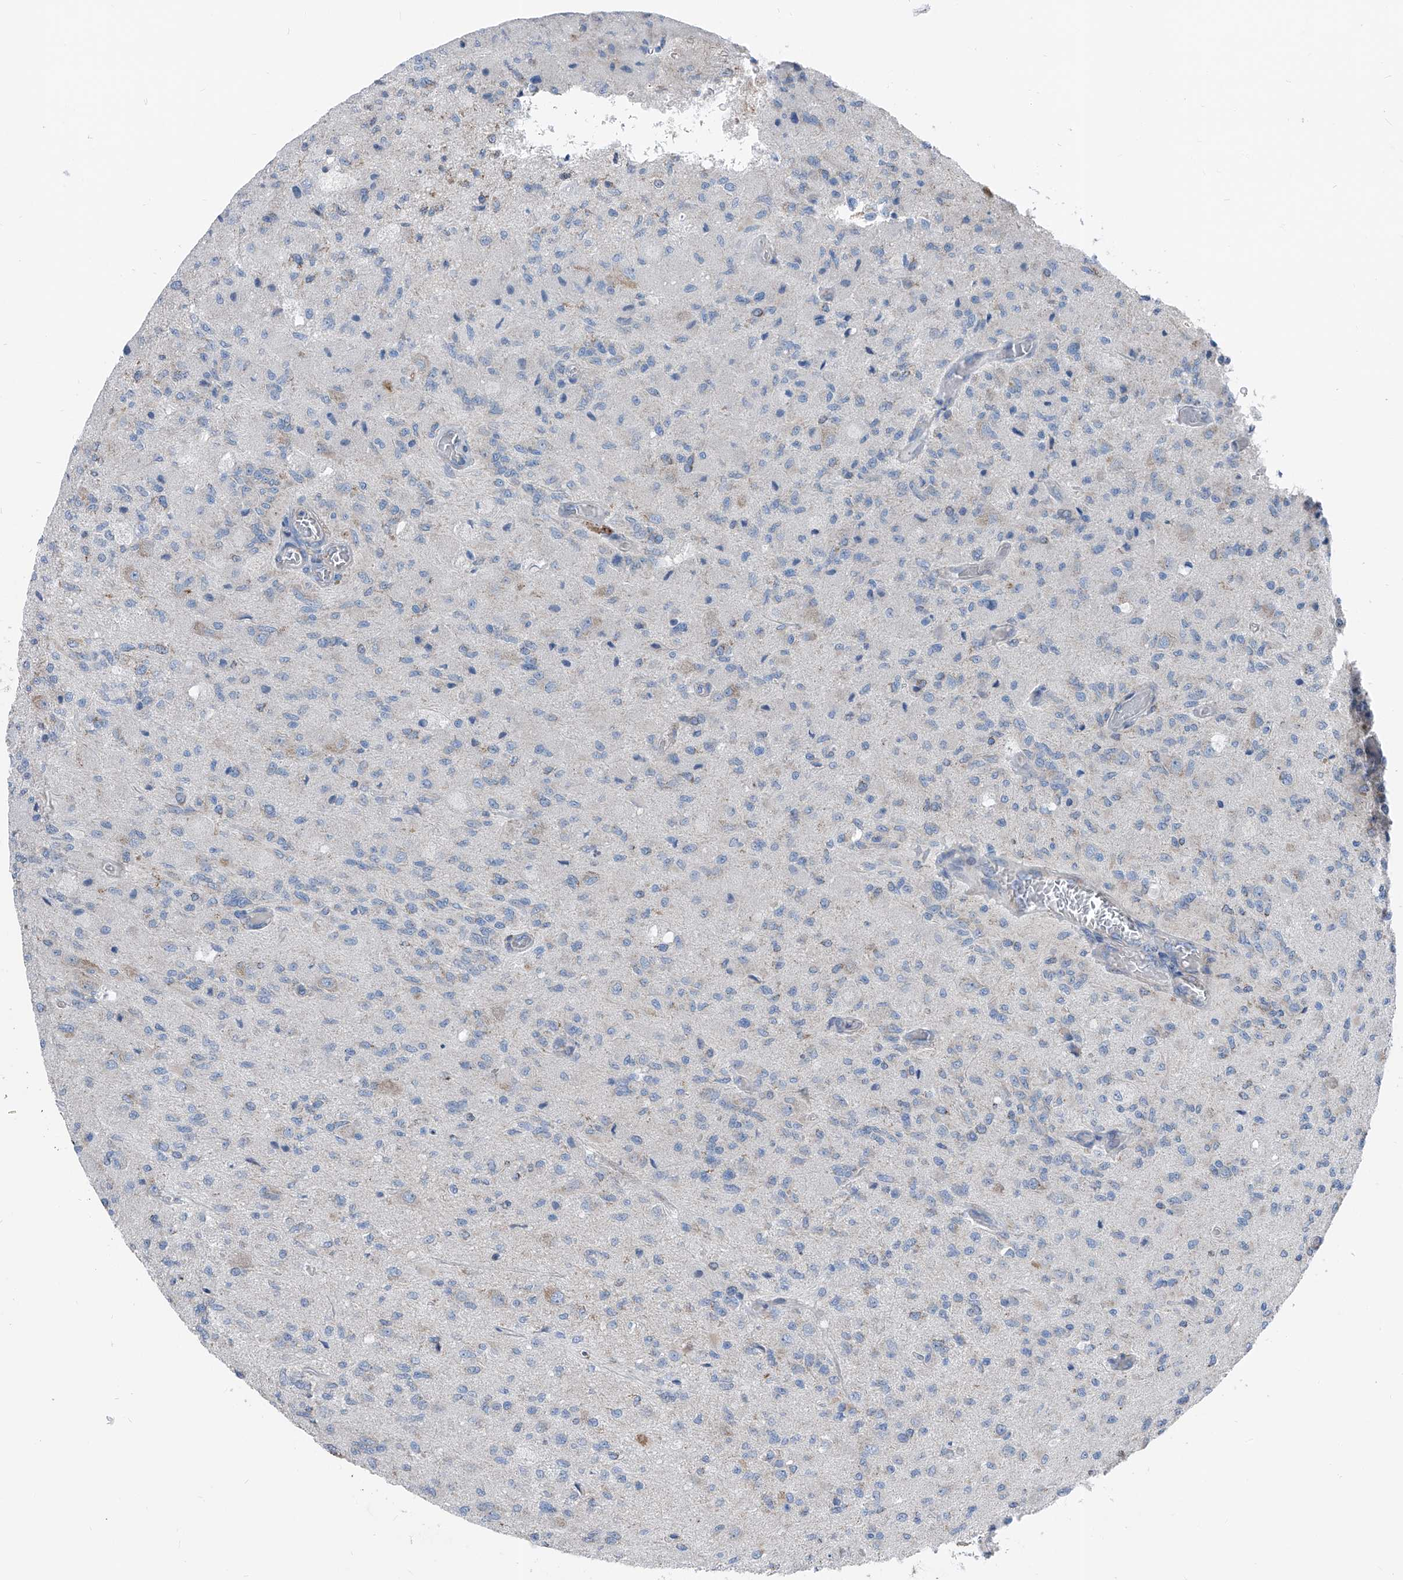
{"staining": {"intensity": "negative", "quantity": "none", "location": "none"}, "tissue": "glioma", "cell_type": "Tumor cells", "image_type": "cancer", "snomed": [{"axis": "morphology", "description": "Normal tissue, NOS"}, {"axis": "morphology", "description": "Glioma, malignant, High grade"}, {"axis": "topography", "description": "Cerebral cortex"}], "caption": "High magnification brightfield microscopy of high-grade glioma (malignant) stained with DAB (brown) and counterstained with hematoxylin (blue): tumor cells show no significant staining.", "gene": "AGPS", "patient": {"sex": "male", "age": 77}}